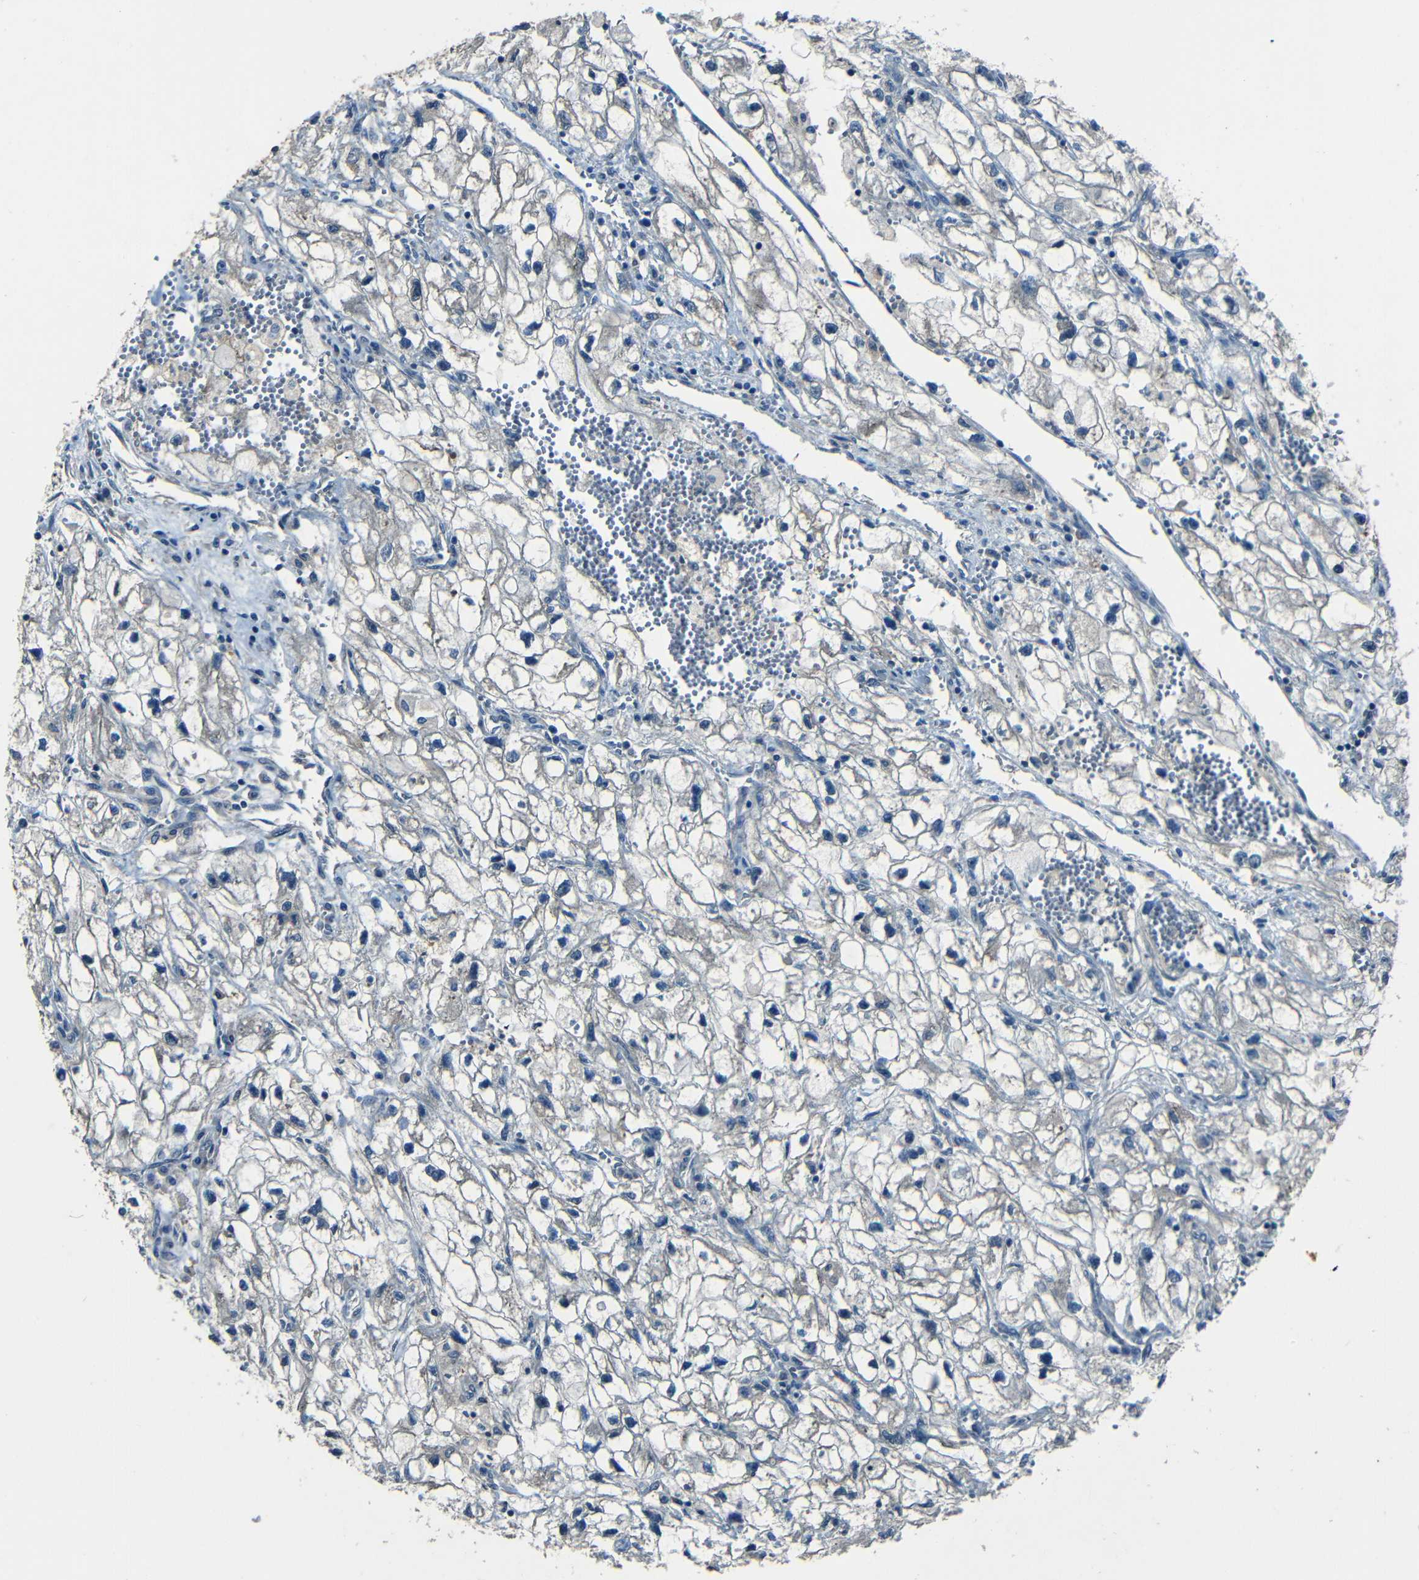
{"staining": {"intensity": "negative", "quantity": "none", "location": "none"}, "tissue": "renal cancer", "cell_type": "Tumor cells", "image_type": "cancer", "snomed": [{"axis": "morphology", "description": "Adenocarcinoma, NOS"}, {"axis": "topography", "description": "Kidney"}], "caption": "An immunohistochemistry (IHC) photomicrograph of adenocarcinoma (renal) is shown. There is no staining in tumor cells of adenocarcinoma (renal).", "gene": "SLA", "patient": {"sex": "female", "age": 70}}